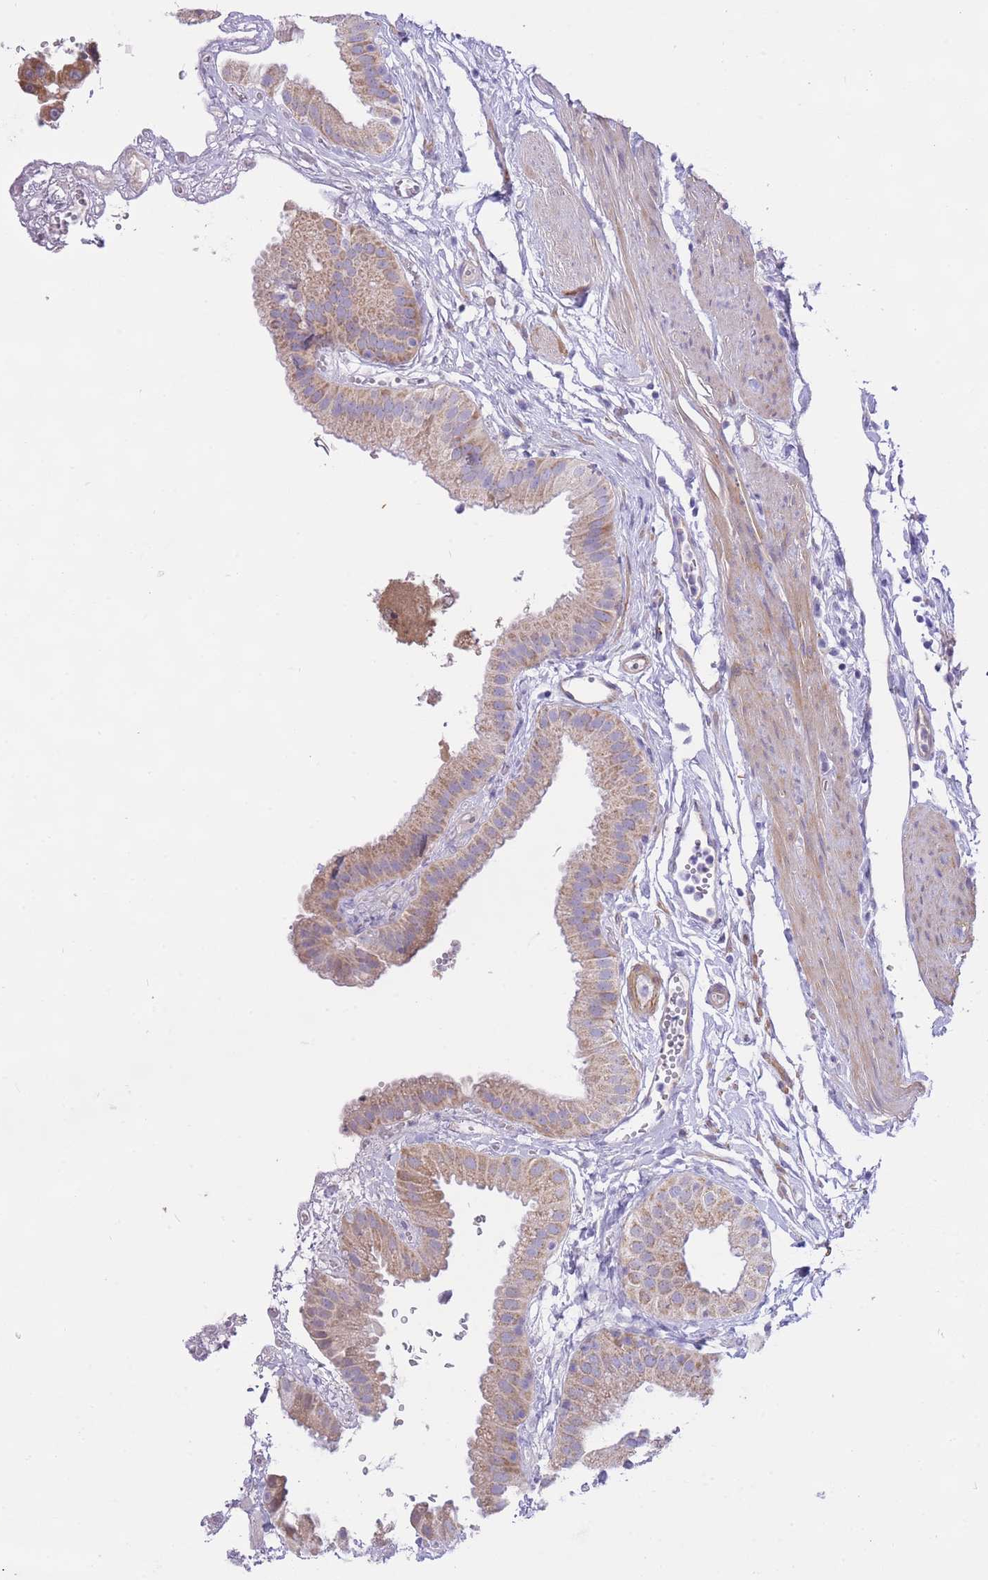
{"staining": {"intensity": "weak", "quantity": "25%-75%", "location": "cytoplasmic/membranous"}, "tissue": "gallbladder", "cell_type": "Glandular cells", "image_type": "normal", "snomed": [{"axis": "morphology", "description": "Normal tissue, NOS"}, {"axis": "topography", "description": "Gallbladder"}], "caption": "Protein expression analysis of benign human gallbladder reveals weak cytoplasmic/membranous expression in approximately 25%-75% of glandular cells. (brown staining indicates protein expression, while blue staining denotes nuclei).", "gene": "PGM1", "patient": {"sex": "female", "age": 61}}